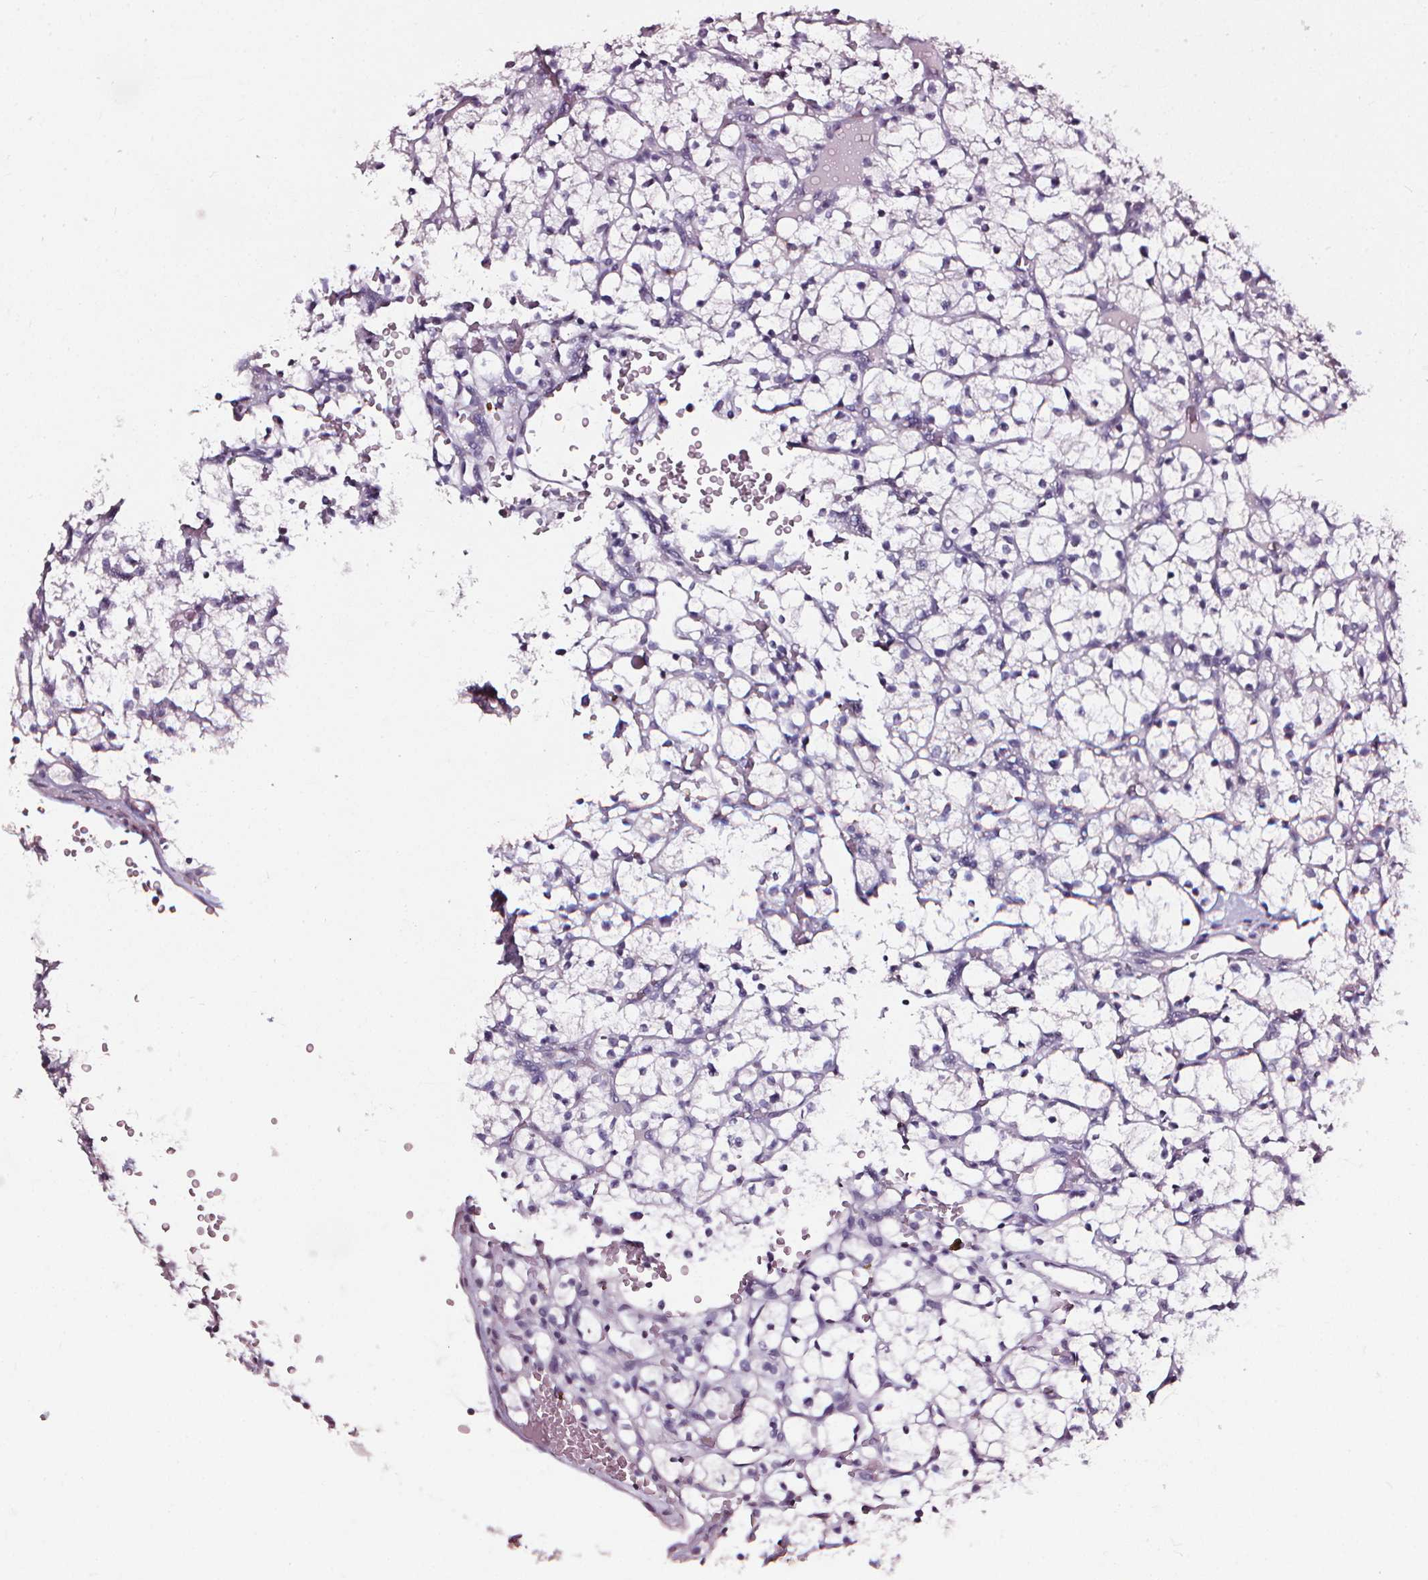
{"staining": {"intensity": "negative", "quantity": "none", "location": "none"}, "tissue": "renal cancer", "cell_type": "Tumor cells", "image_type": "cancer", "snomed": [{"axis": "morphology", "description": "Adenocarcinoma, NOS"}, {"axis": "topography", "description": "Kidney"}], "caption": "The immunohistochemistry (IHC) micrograph has no significant positivity in tumor cells of renal cancer (adenocarcinoma) tissue.", "gene": "DEFA5", "patient": {"sex": "female", "age": 64}}